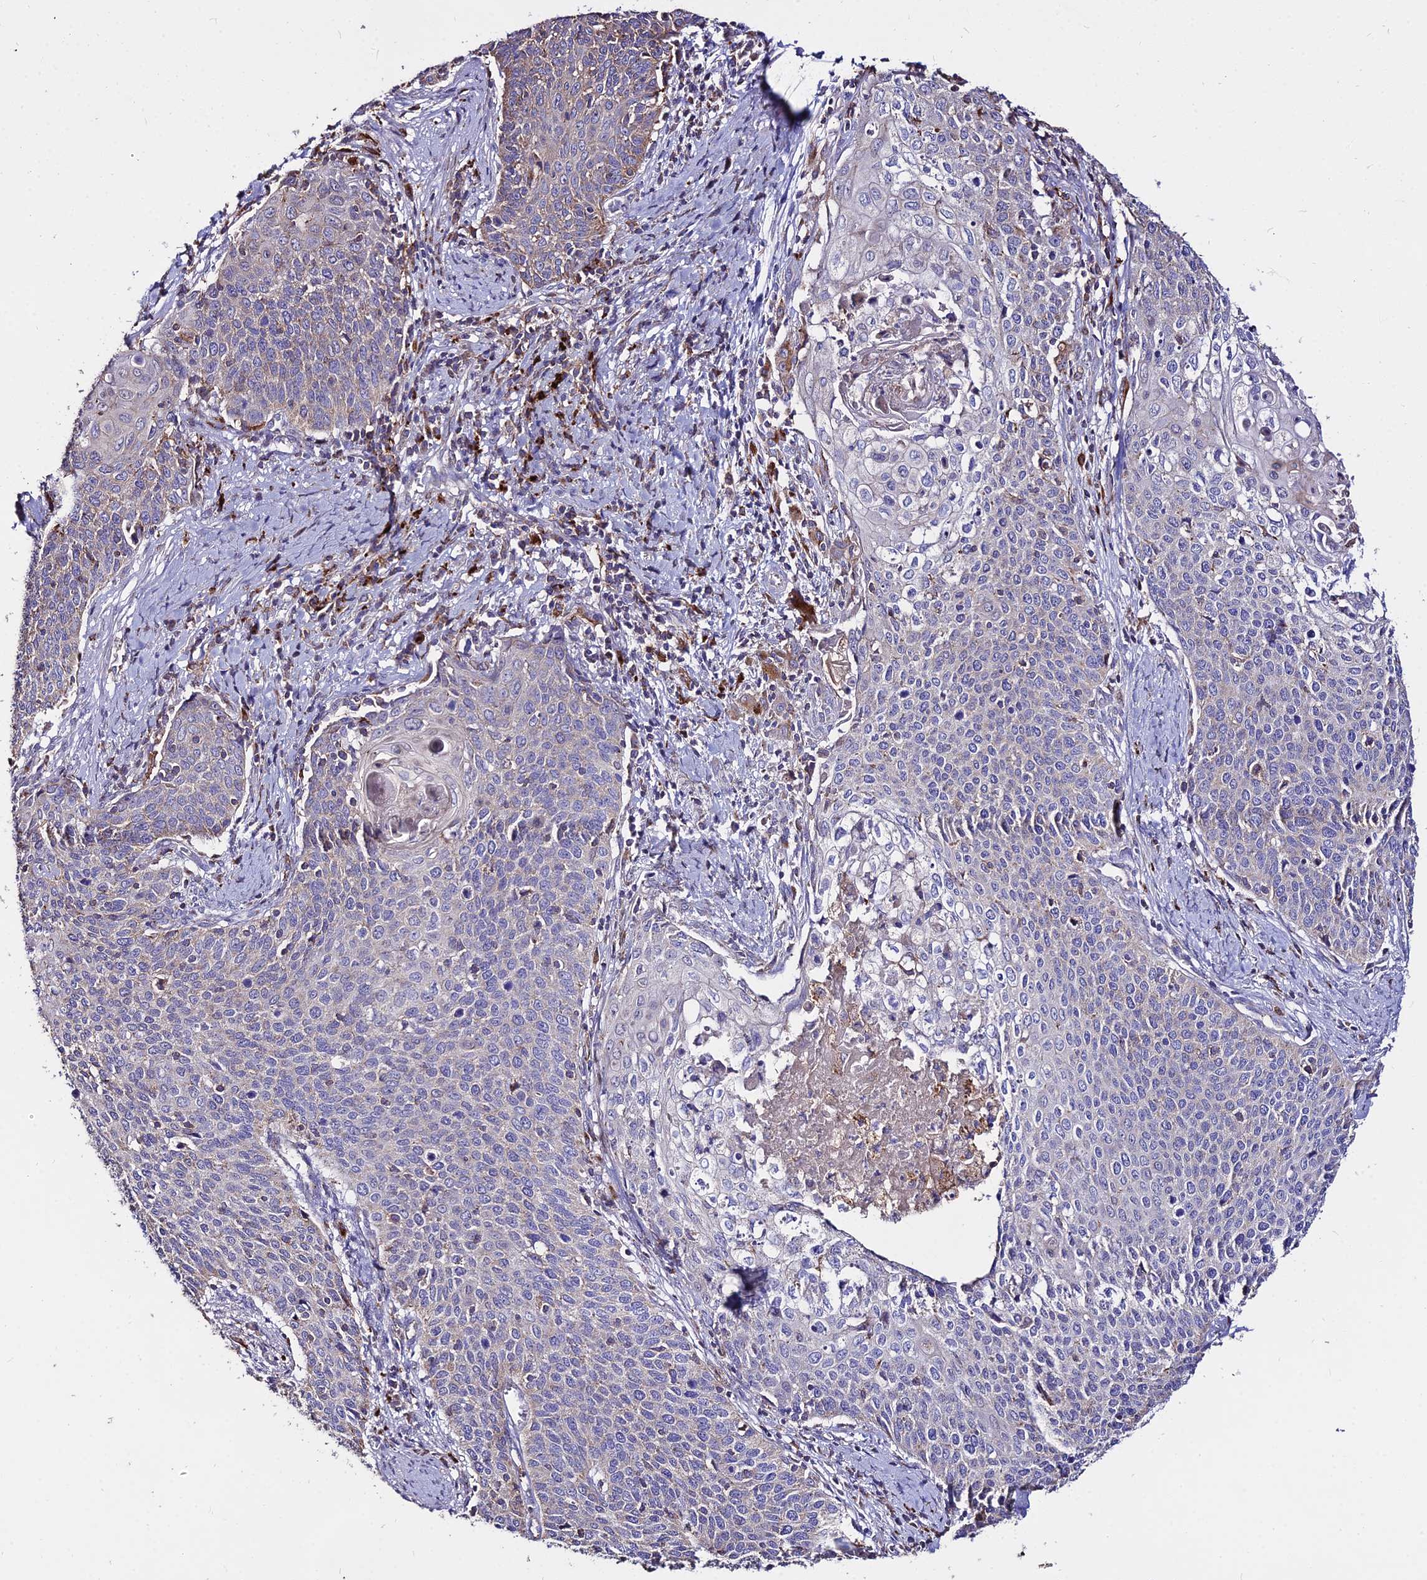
{"staining": {"intensity": "weak", "quantity": "25%-75%", "location": "cytoplasmic/membranous"}, "tissue": "cervical cancer", "cell_type": "Tumor cells", "image_type": "cancer", "snomed": [{"axis": "morphology", "description": "Squamous cell carcinoma, NOS"}, {"axis": "topography", "description": "Cervix"}], "caption": "Human cervical cancer stained with a protein marker displays weak staining in tumor cells.", "gene": "PNLIPRP3", "patient": {"sex": "female", "age": 39}}